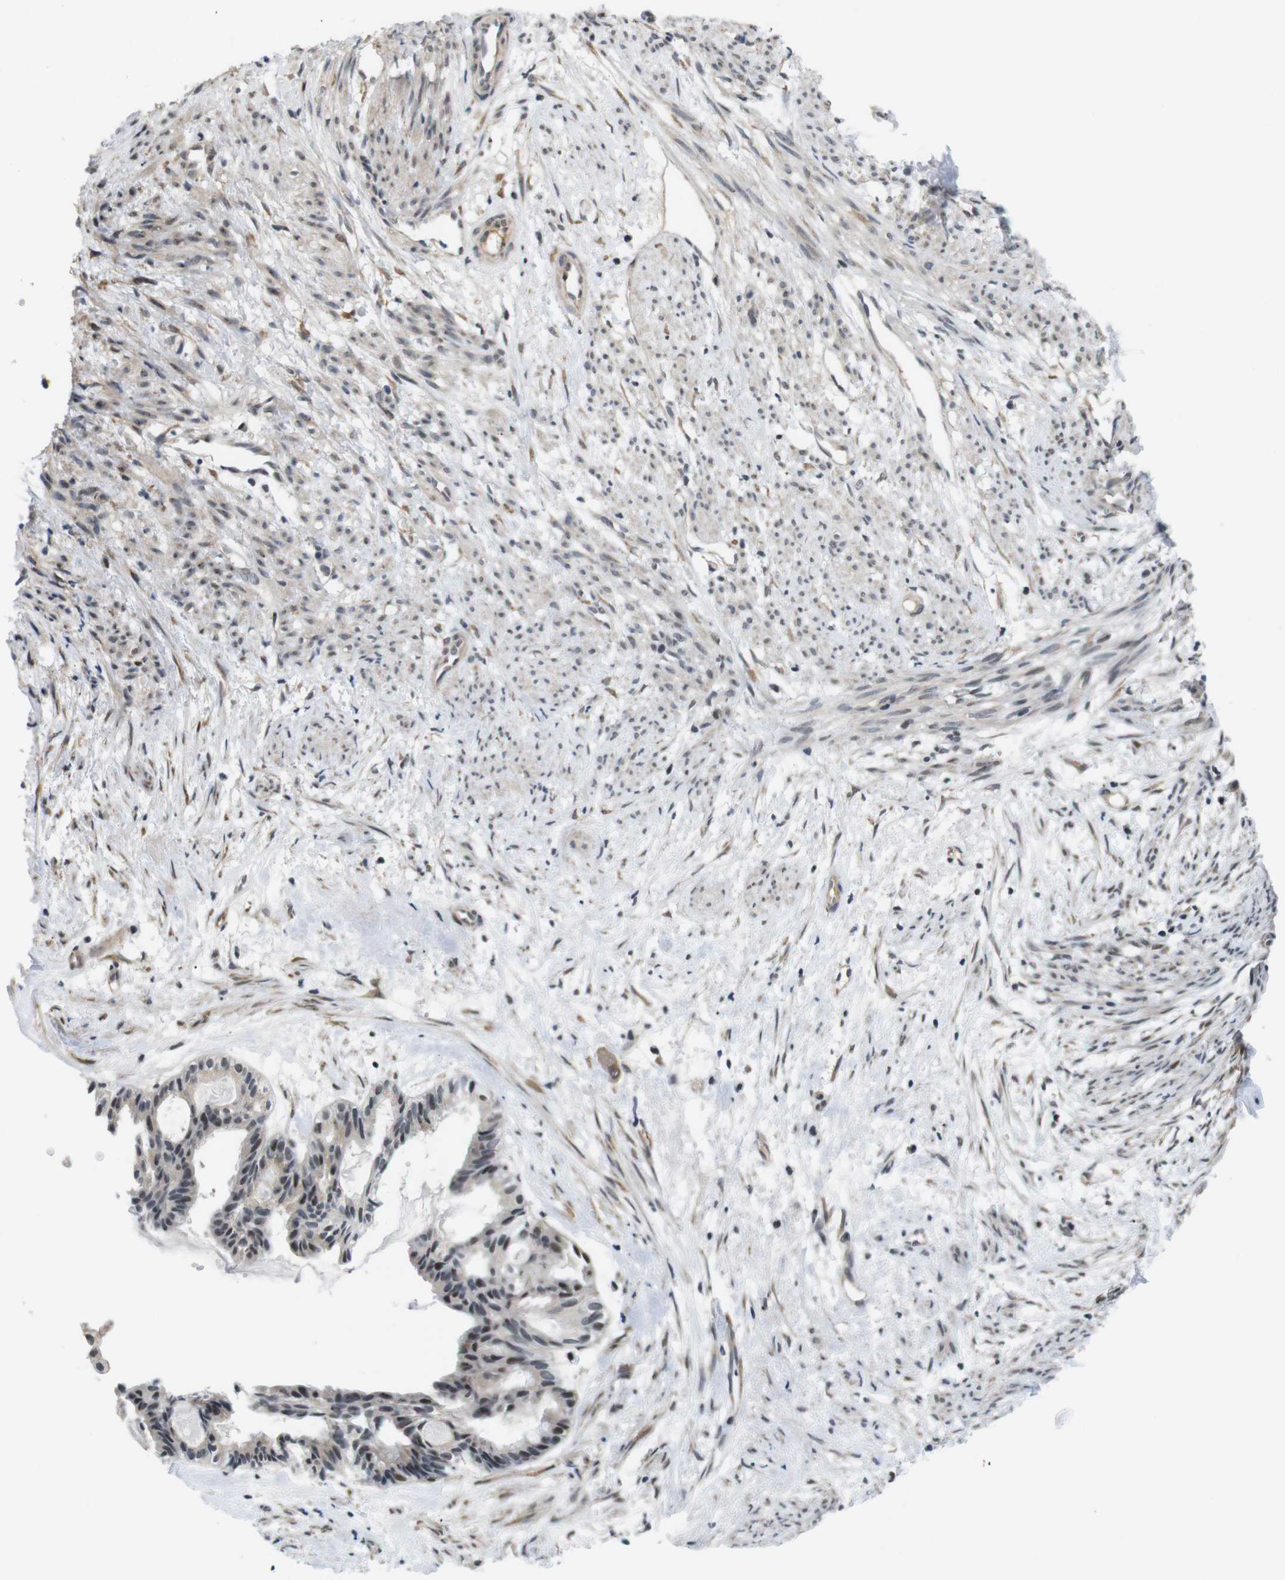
{"staining": {"intensity": "moderate", "quantity": "25%-75%", "location": "nuclear"}, "tissue": "cervical cancer", "cell_type": "Tumor cells", "image_type": "cancer", "snomed": [{"axis": "morphology", "description": "Normal tissue, NOS"}, {"axis": "morphology", "description": "Adenocarcinoma, NOS"}, {"axis": "topography", "description": "Cervix"}, {"axis": "topography", "description": "Endometrium"}], "caption": "Human cervical cancer (adenocarcinoma) stained with a protein marker displays moderate staining in tumor cells.", "gene": "SMCO2", "patient": {"sex": "female", "age": 86}}